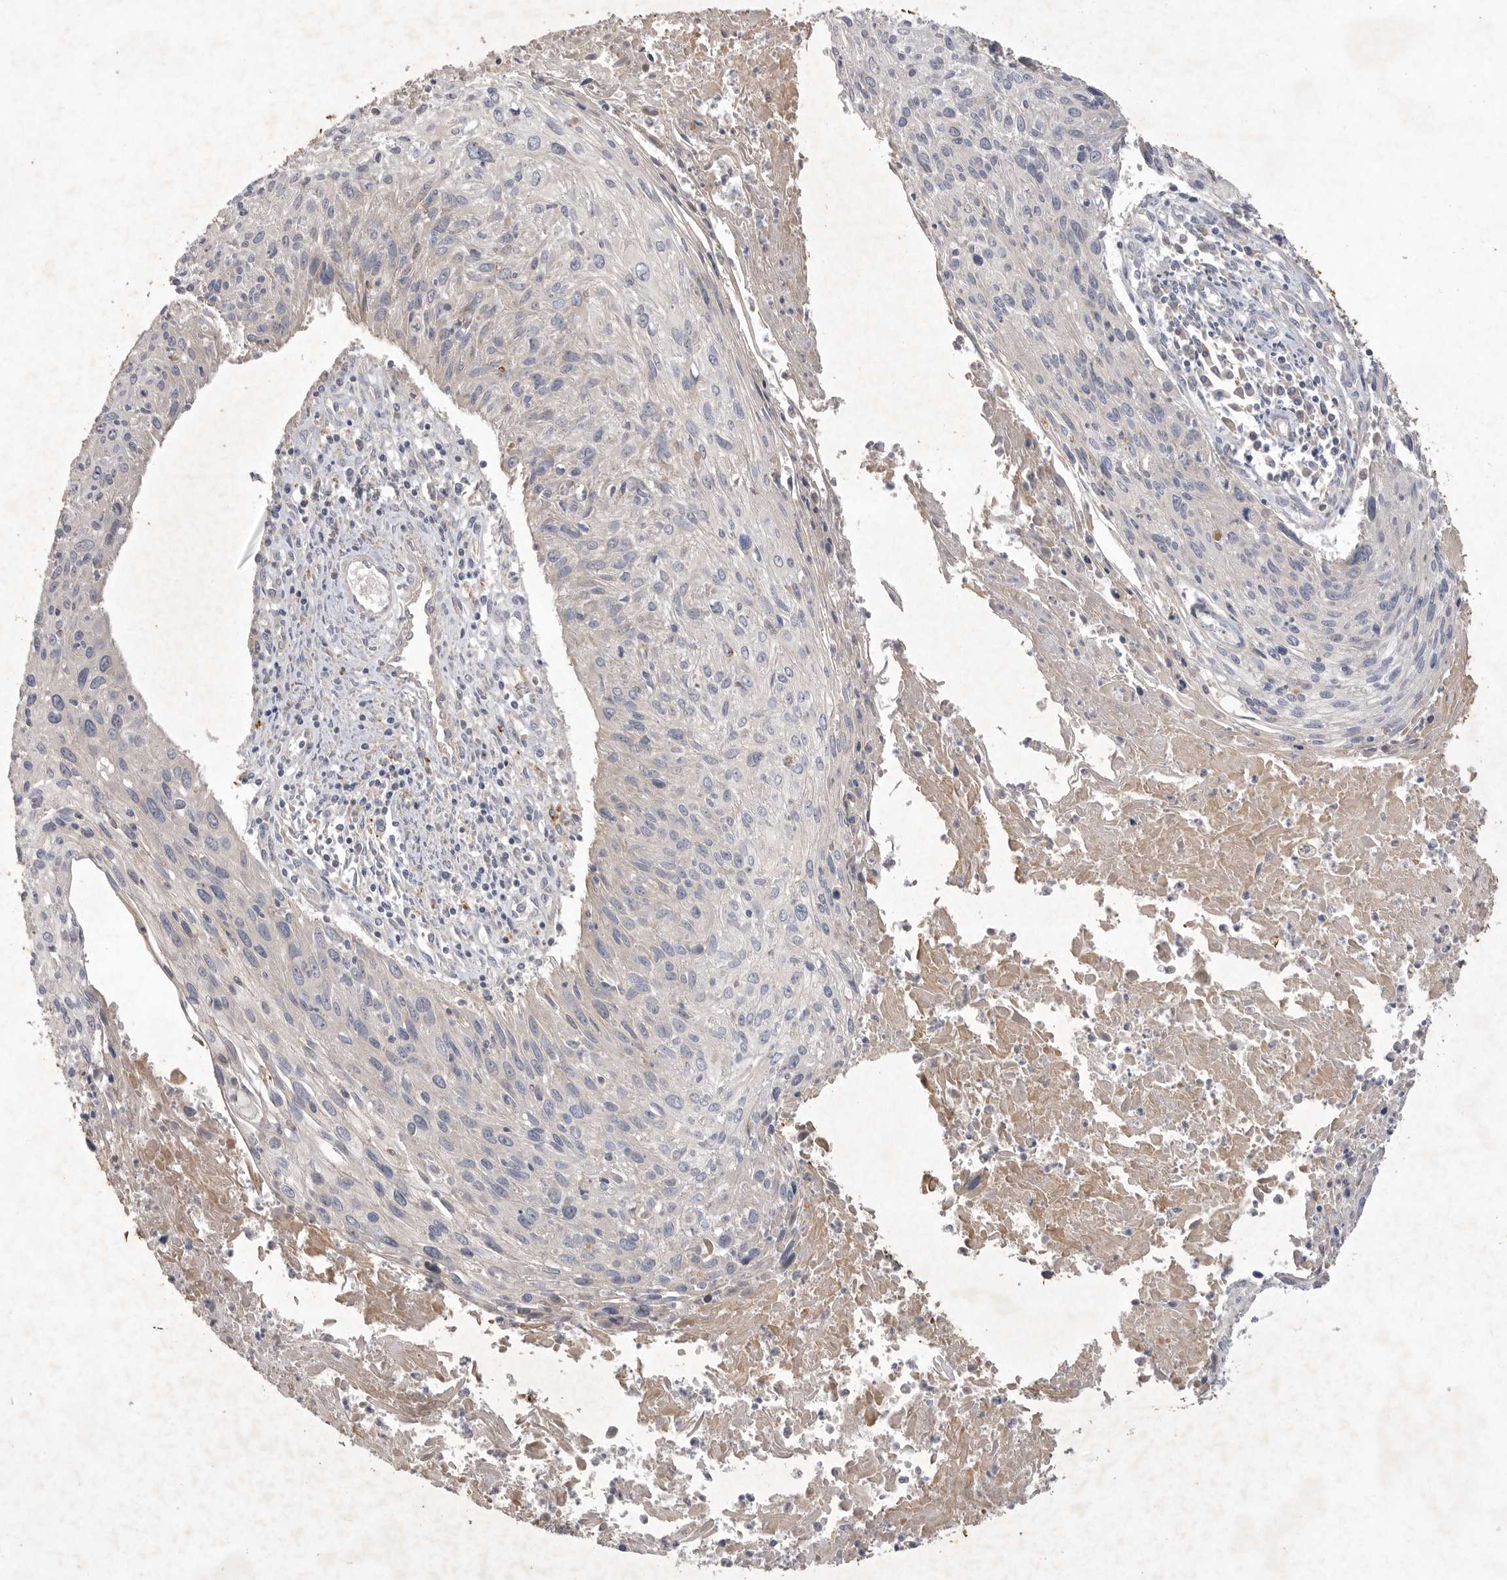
{"staining": {"intensity": "weak", "quantity": "<25%", "location": "cytoplasmic/membranous"}, "tissue": "cervical cancer", "cell_type": "Tumor cells", "image_type": "cancer", "snomed": [{"axis": "morphology", "description": "Squamous cell carcinoma, NOS"}, {"axis": "topography", "description": "Cervix"}], "caption": "Photomicrograph shows no significant protein staining in tumor cells of cervical squamous cell carcinoma.", "gene": "MRPL41", "patient": {"sex": "female", "age": 51}}